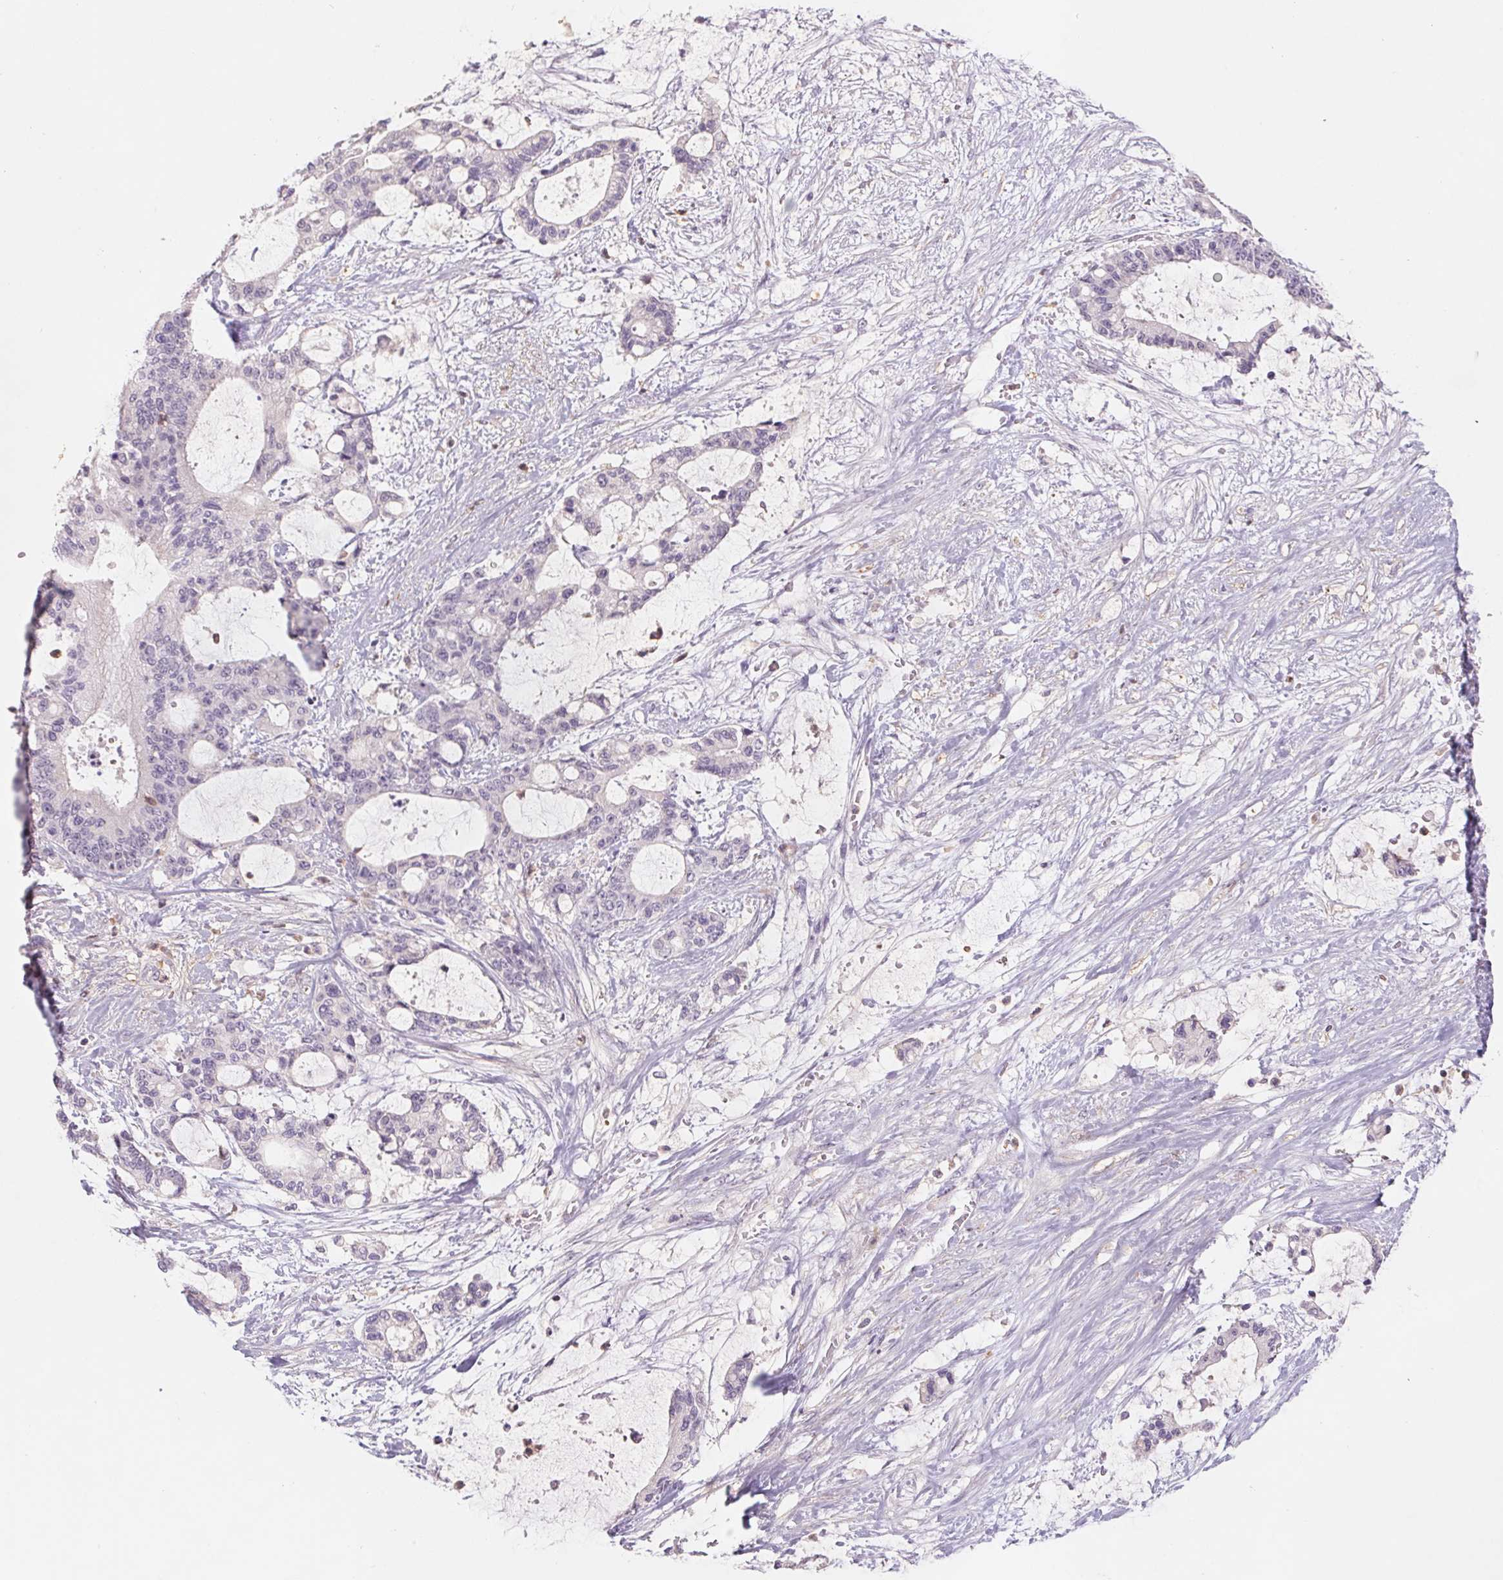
{"staining": {"intensity": "negative", "quantity": "none", "location": "none"}, "tissue": "liver cancer", "cell_type": "Tumor cells", "image_type": "cancer", "snomed": [{"axis": "morphology", "description": "Normal tissue, NOS"}, {"axis": "morphology", "description": "Cholangiocarcinoma"}, {"axis": "topography", "description": "Liver"}, {"axis": "topography", "description": "Peripheral nerve tissue"}], "caption": "Photomicrograph shows no protein positivity in tumor cells of liver cancer (cholangiocarcinoma) tissue.", "gene": "KIF26A", "patient": {"sex": "female", "age": 73}}